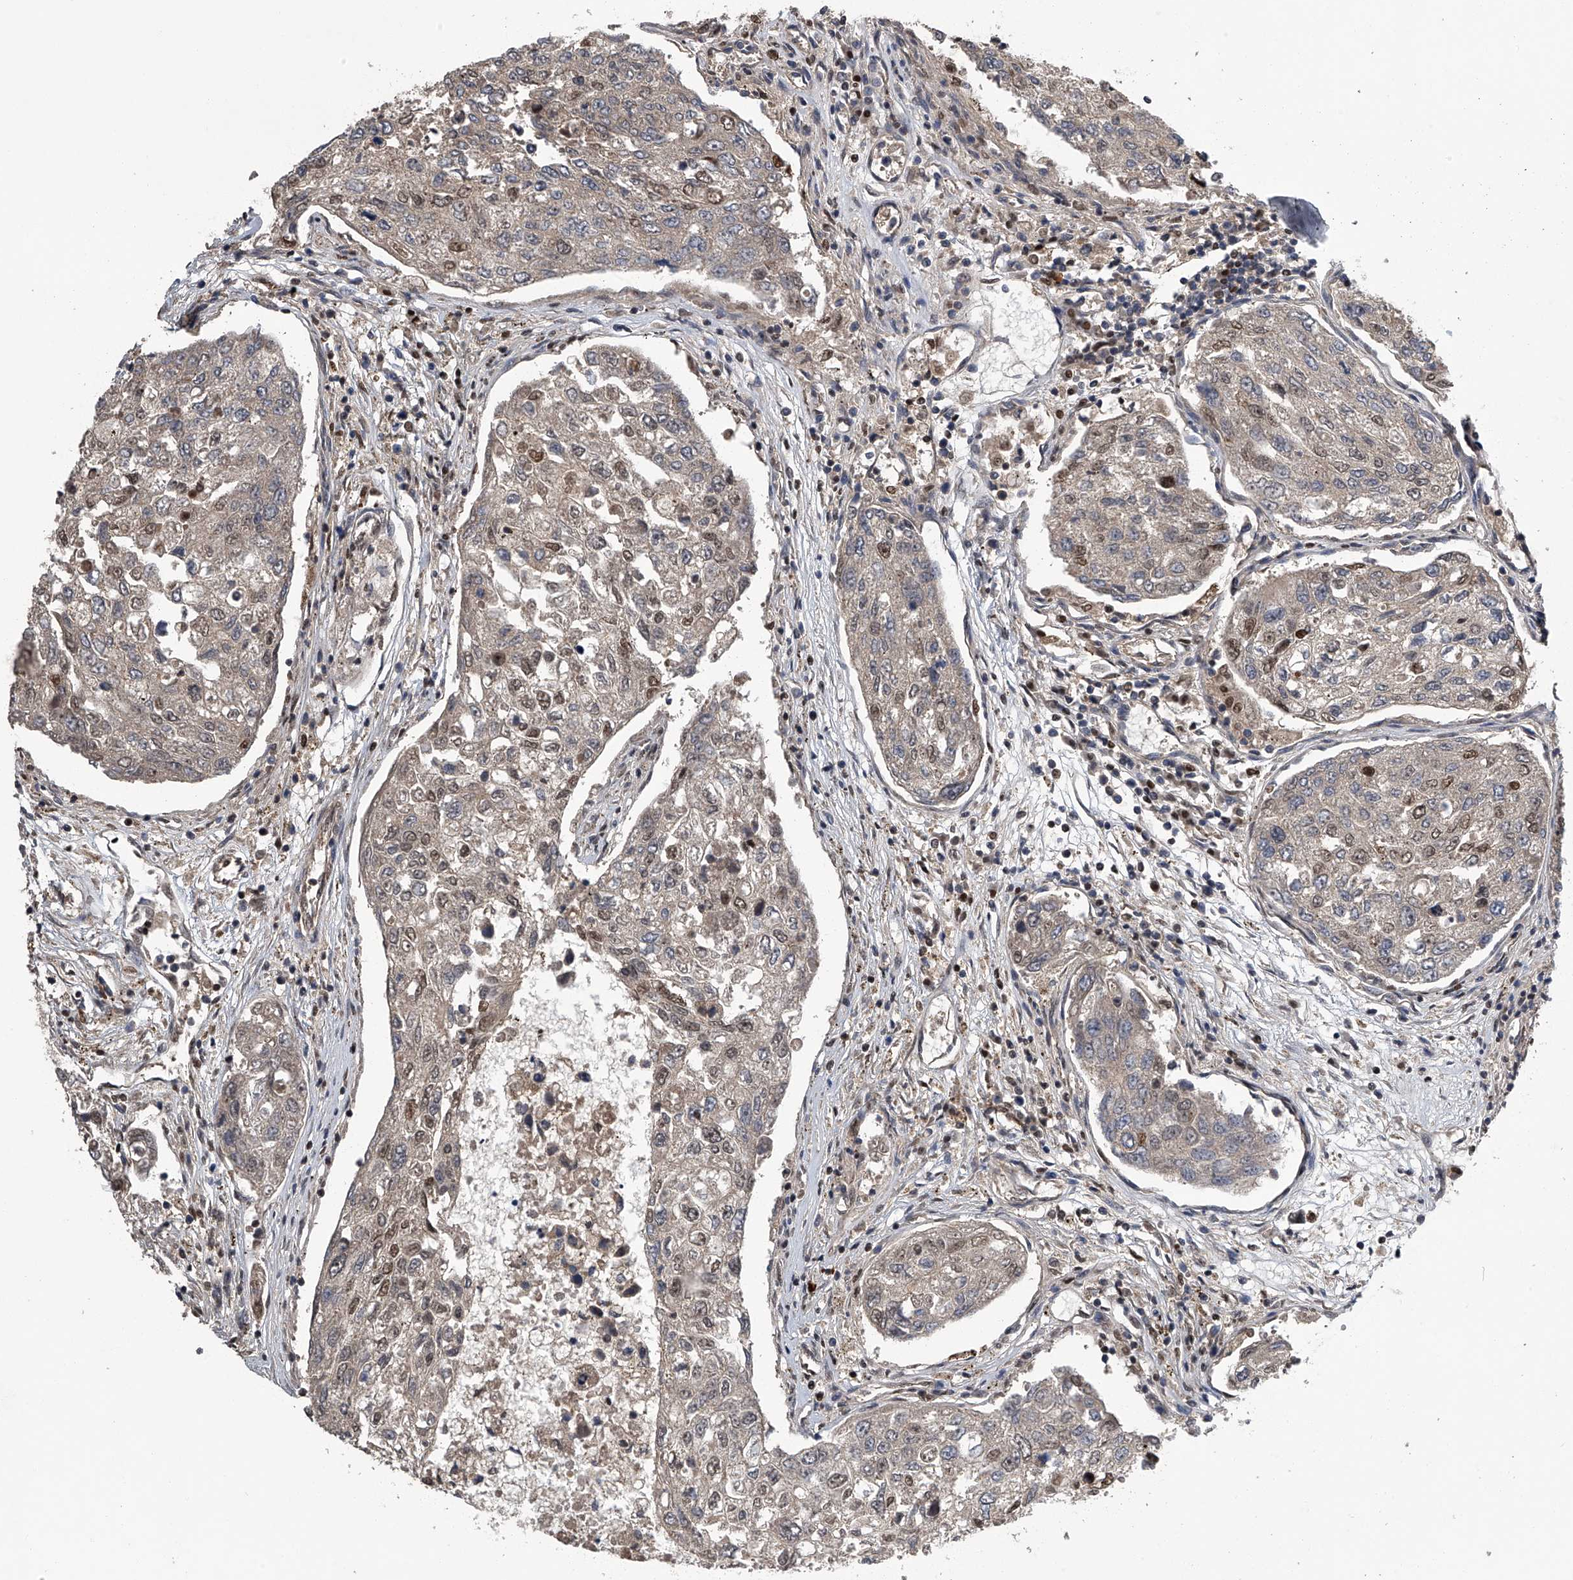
{"staining": {"intensity": "moderate", "quantity": "25%-75%", "location": "nuclear"}, "tissue": "urothelial cancer", "cell_type": "Tumor cells", "image_type": "cancer", "snomed": [{"axis": "morphology", "description": "Urothelial carcinoma, High grade"}, {"axis": "topography", "description": "Lymph node"}, {"axis": "topography", "description": "Urinary bladder"}], "caption": "Tumor cells exhibit medium levels of moderate nuclear expression in approximately 25%-75% of cells in human urothelial cancer. (Stains: DAB in brown, nuclei in blue, Microscopy: brightfield microscopy at high magnification).", "gene": "SLC12A8", "patient": {"sex": "male", "age": 51}}